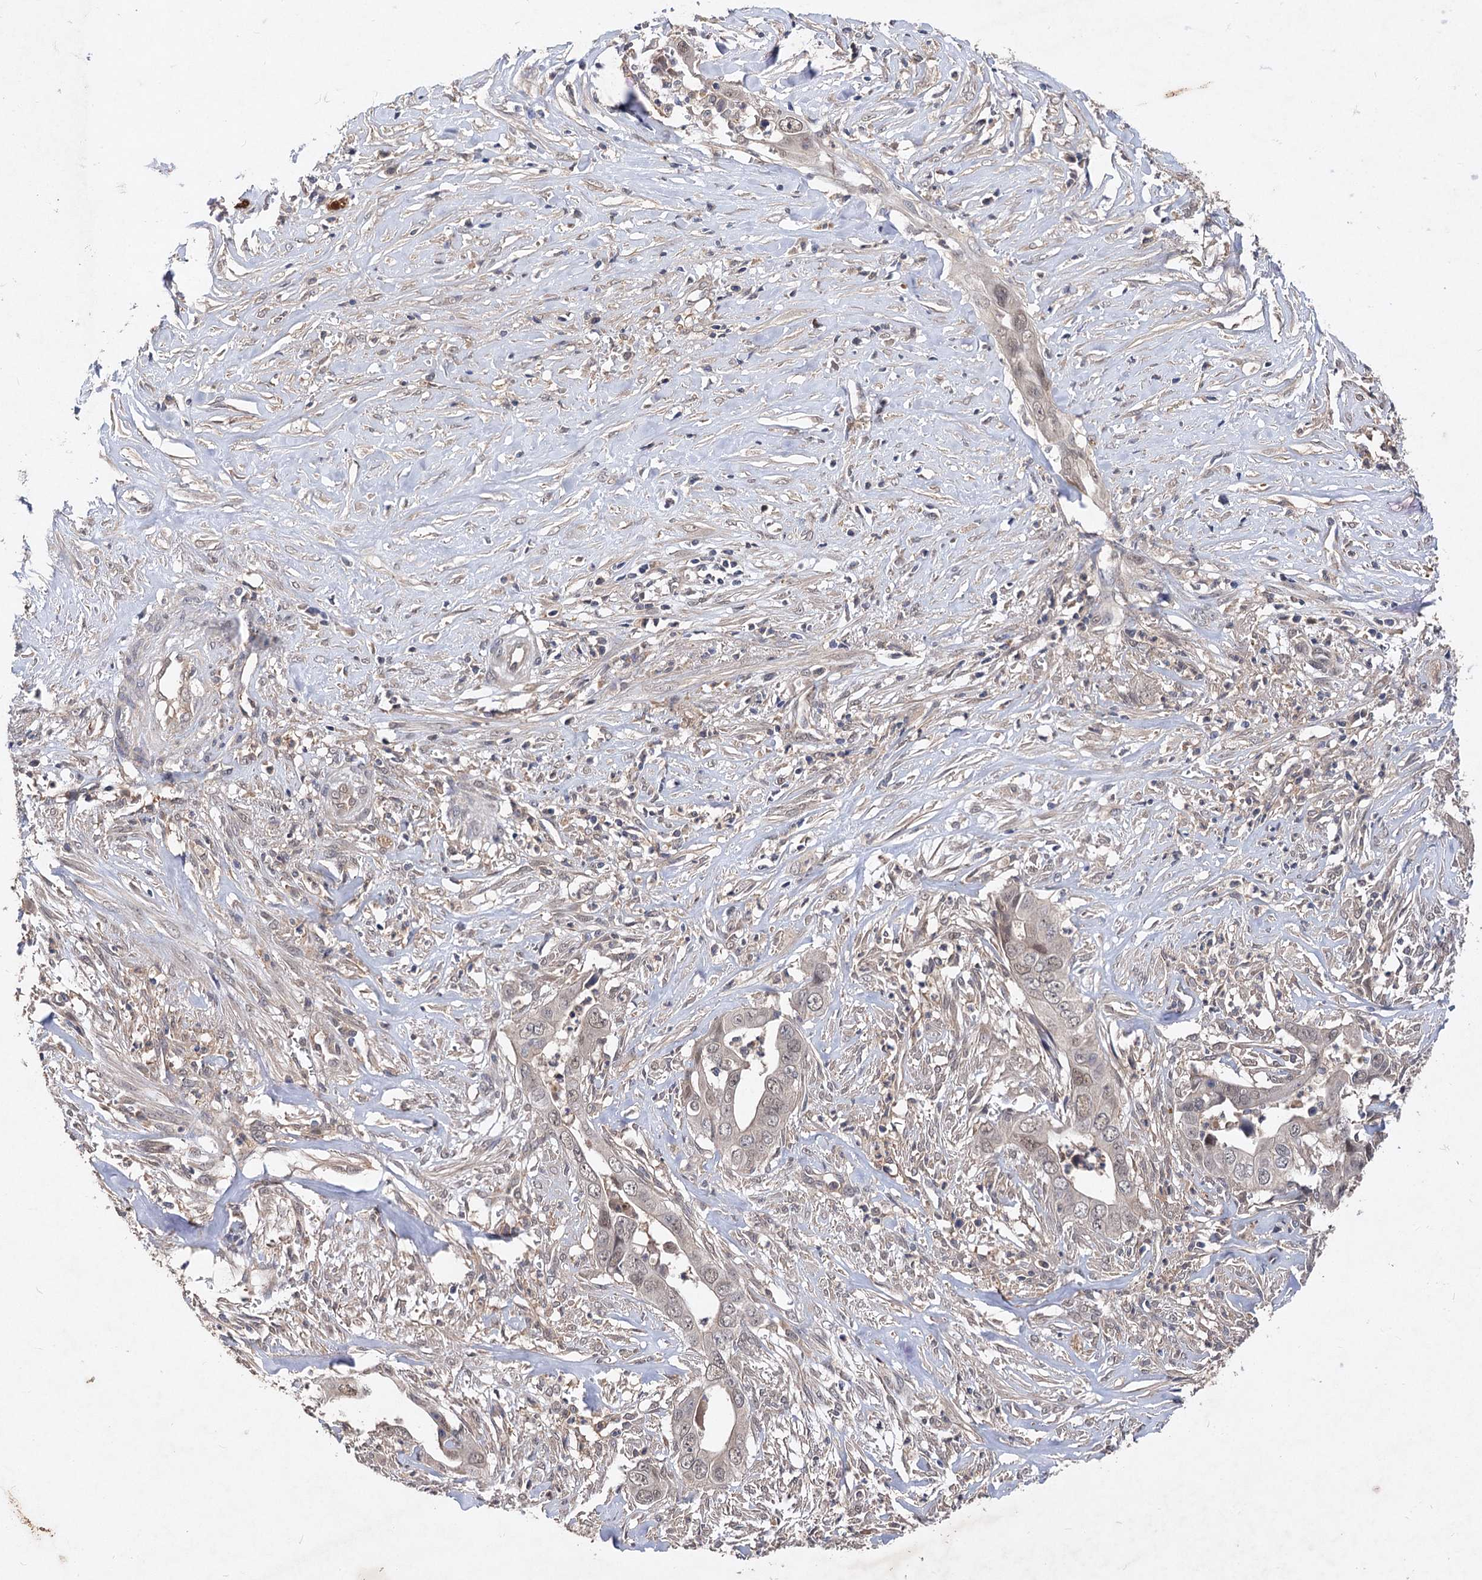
{"staining": {"intensity": "weak", "quantity": ">75%", "location": "nuclear"}, "tissue": "liver cancer", "cell_type": "Tumor cells", "image_type": "cancer", "snomed": [{"axis": "morphology", "description": "Cholangiocarcinoma"}, {"axis": "topography", "description": "Liver"}], "caption": "Liver cancer stained with immunohistochemistry reveals weak nuclear expression in about >75% of tumor cells.", "gene": "NUDCD2", "patient": {"sex": "female", "age": 79}}